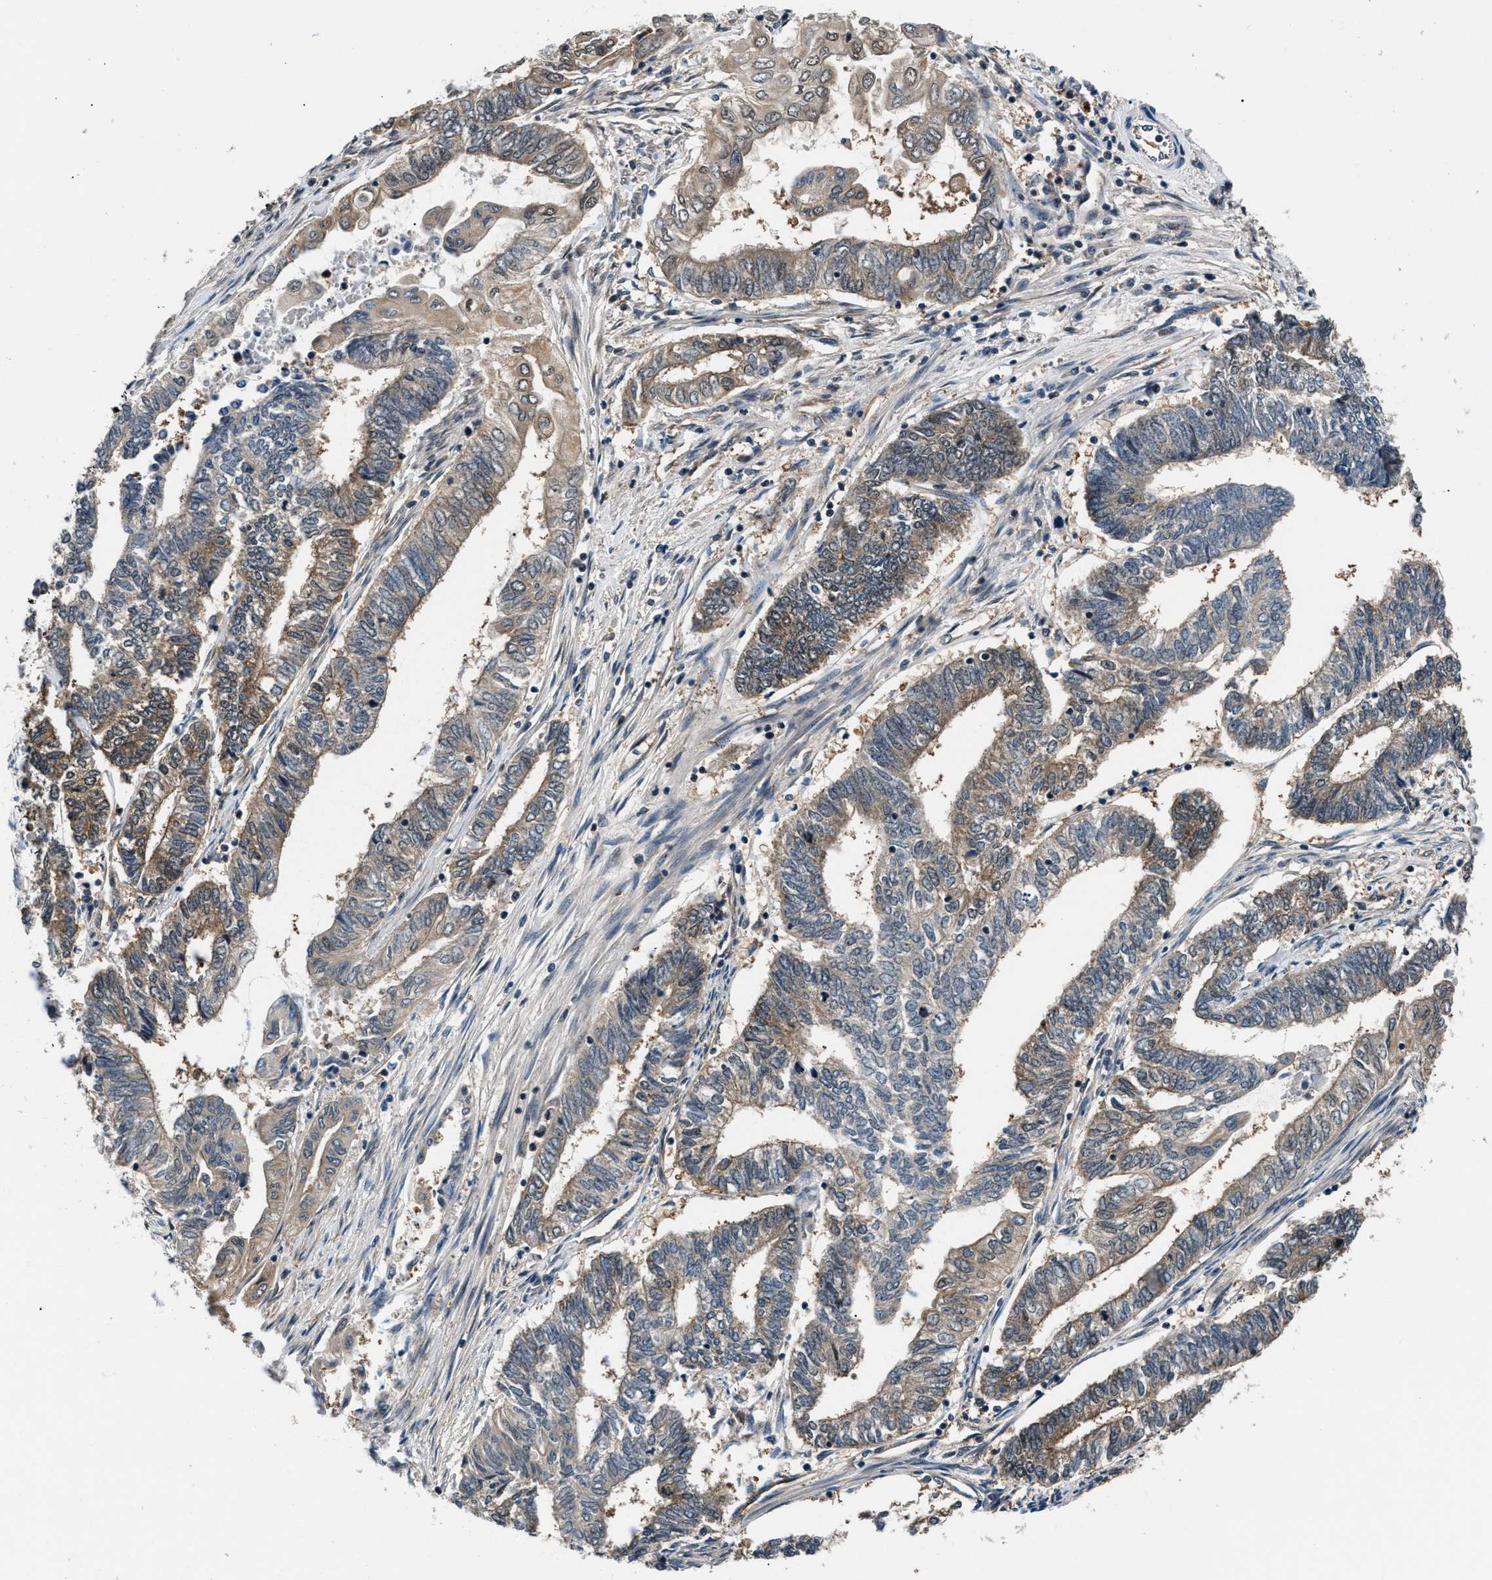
{"staining": {"intensity": "weak", "quantity": ">75%", "location": "cytoplasmic/membranous"}, "tissue": "endometrial cancer", "cell_type": "Tumor cells", "image_type": "cancer", "snomed": [{"axis": "morphology", "description": "Adenocarcinoma, NOS"}, {"axis": "topography", "description": "Uterus"}, {"axis": "topography", "description": "Endometrium"}], "caption": "Brown immunohistochemical staining in endometrial cancer exhibits weak cytoplasmic/membranous positivity in approximately >75% of tumor cells.", "gene": "RBM33", "patient": {"sex": "female", "age": 70}}